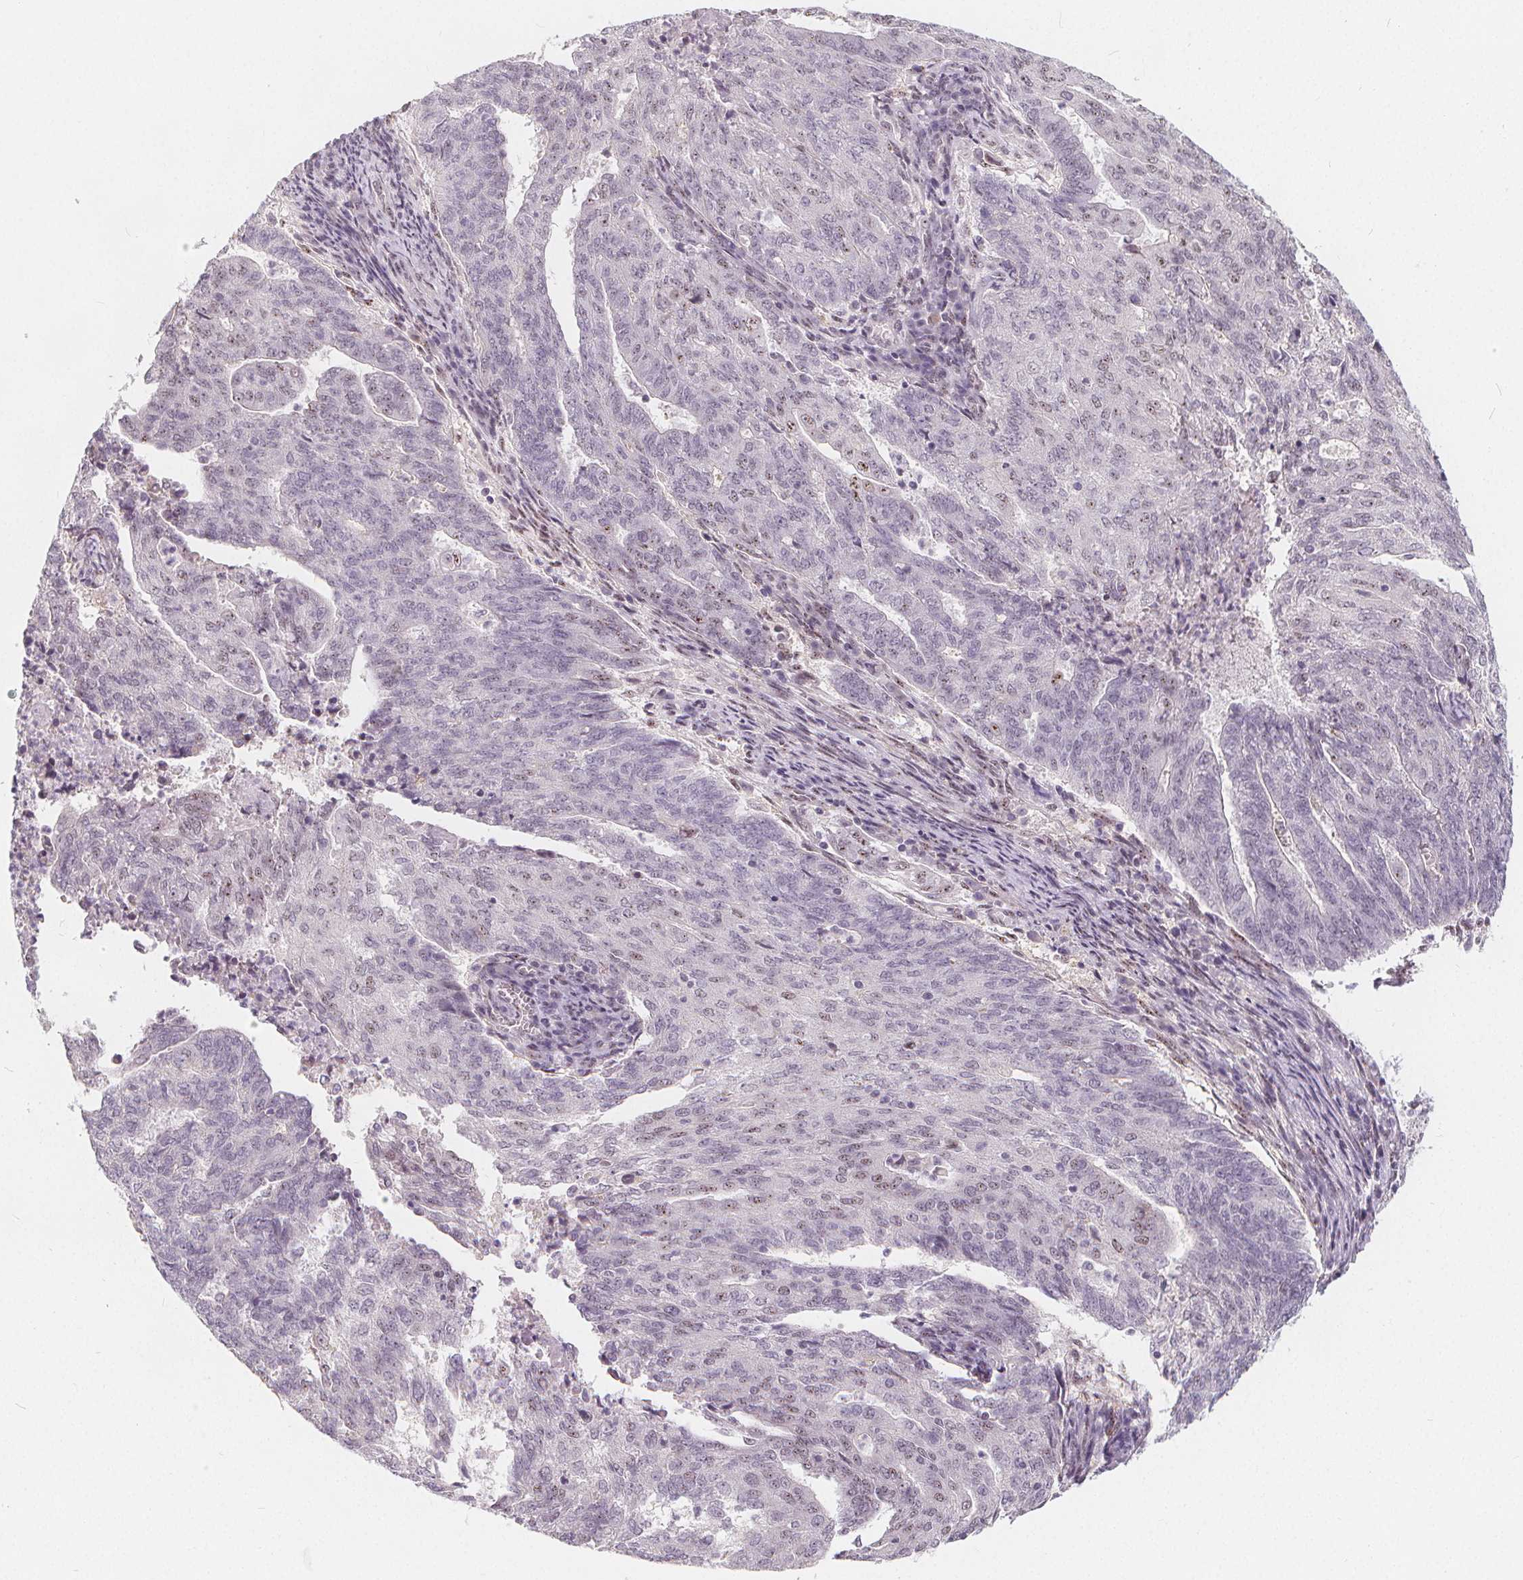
{"staining": {"intensity": "negative", "quantity": "none", "location": "none"}, "tissue": "endometrial cancer", "cell_type": "Tumor cells", "image_type": "cancer", "snomed": [{"axis": "morphology", "description": "Adenocarcinoma, NOS"}, {"axis": "topography", "description": "Endometrium"}], "caption": "Protein analysis of endometrial cancer shows no significant expression in tumor cells.", "gene": "DRC3", "patient": {"sex": "female", "age": 82}}